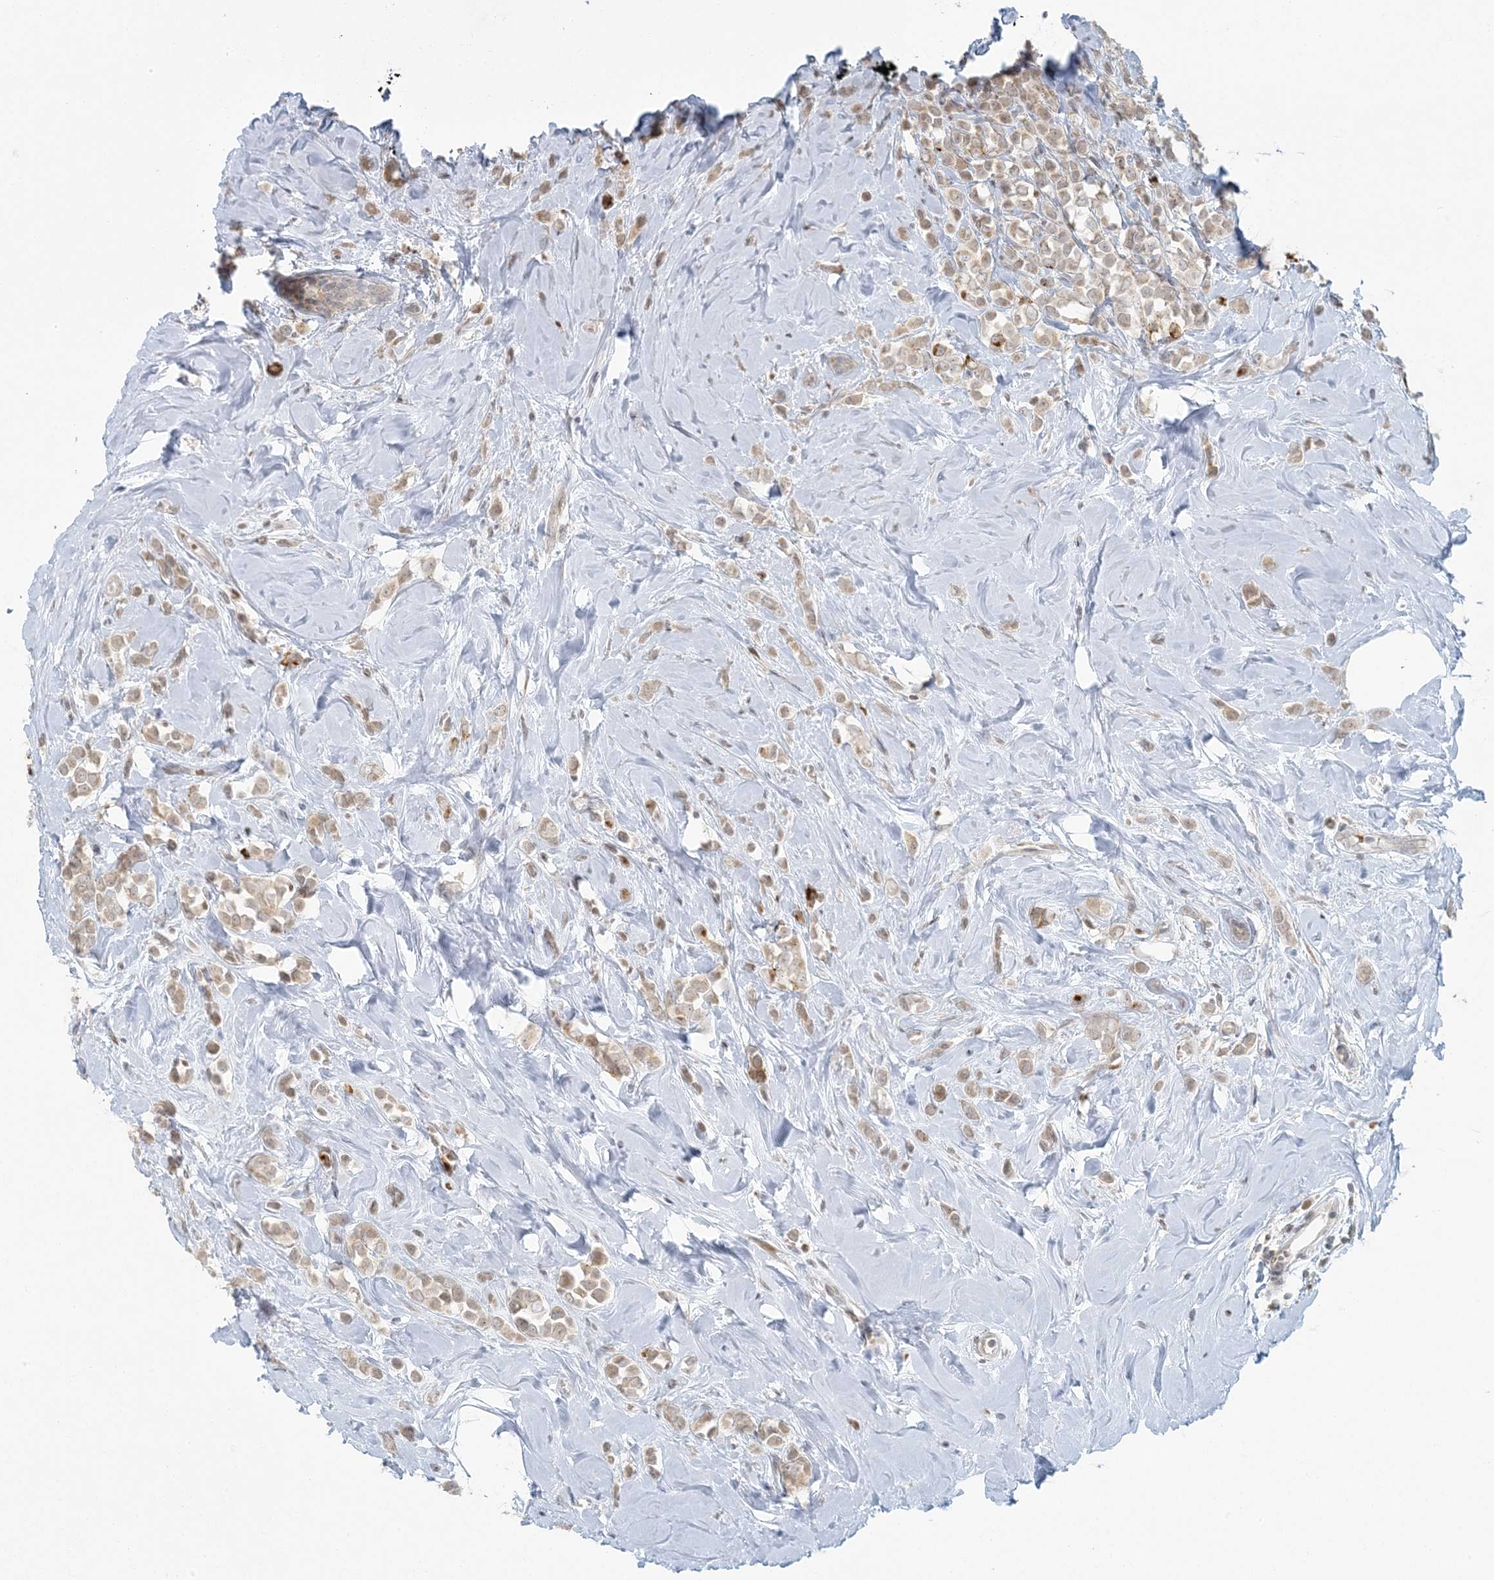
{"staining": {"intensity": "weak", "quantity": ">75%", "location": "cytoplasmic/membranous"}, "tissue": "breast cancer", "cell_type": "Tumor cells", "image_type": "cancer", "snomed": [{"axis": "morphology", "description": "Lobular carcinoma"}, {"axis": "topography", "description": "Breast"}], "caption": "Protein staining of breast lobular carcinoma tissue displays weak cytoplasmic/membranous expression in approximately >75% of tumor cells. (IHC, brightfield microscopy, high magnification).", "gene": "CTDNEP1", "patient": {"sex": "female", "age": 47}}